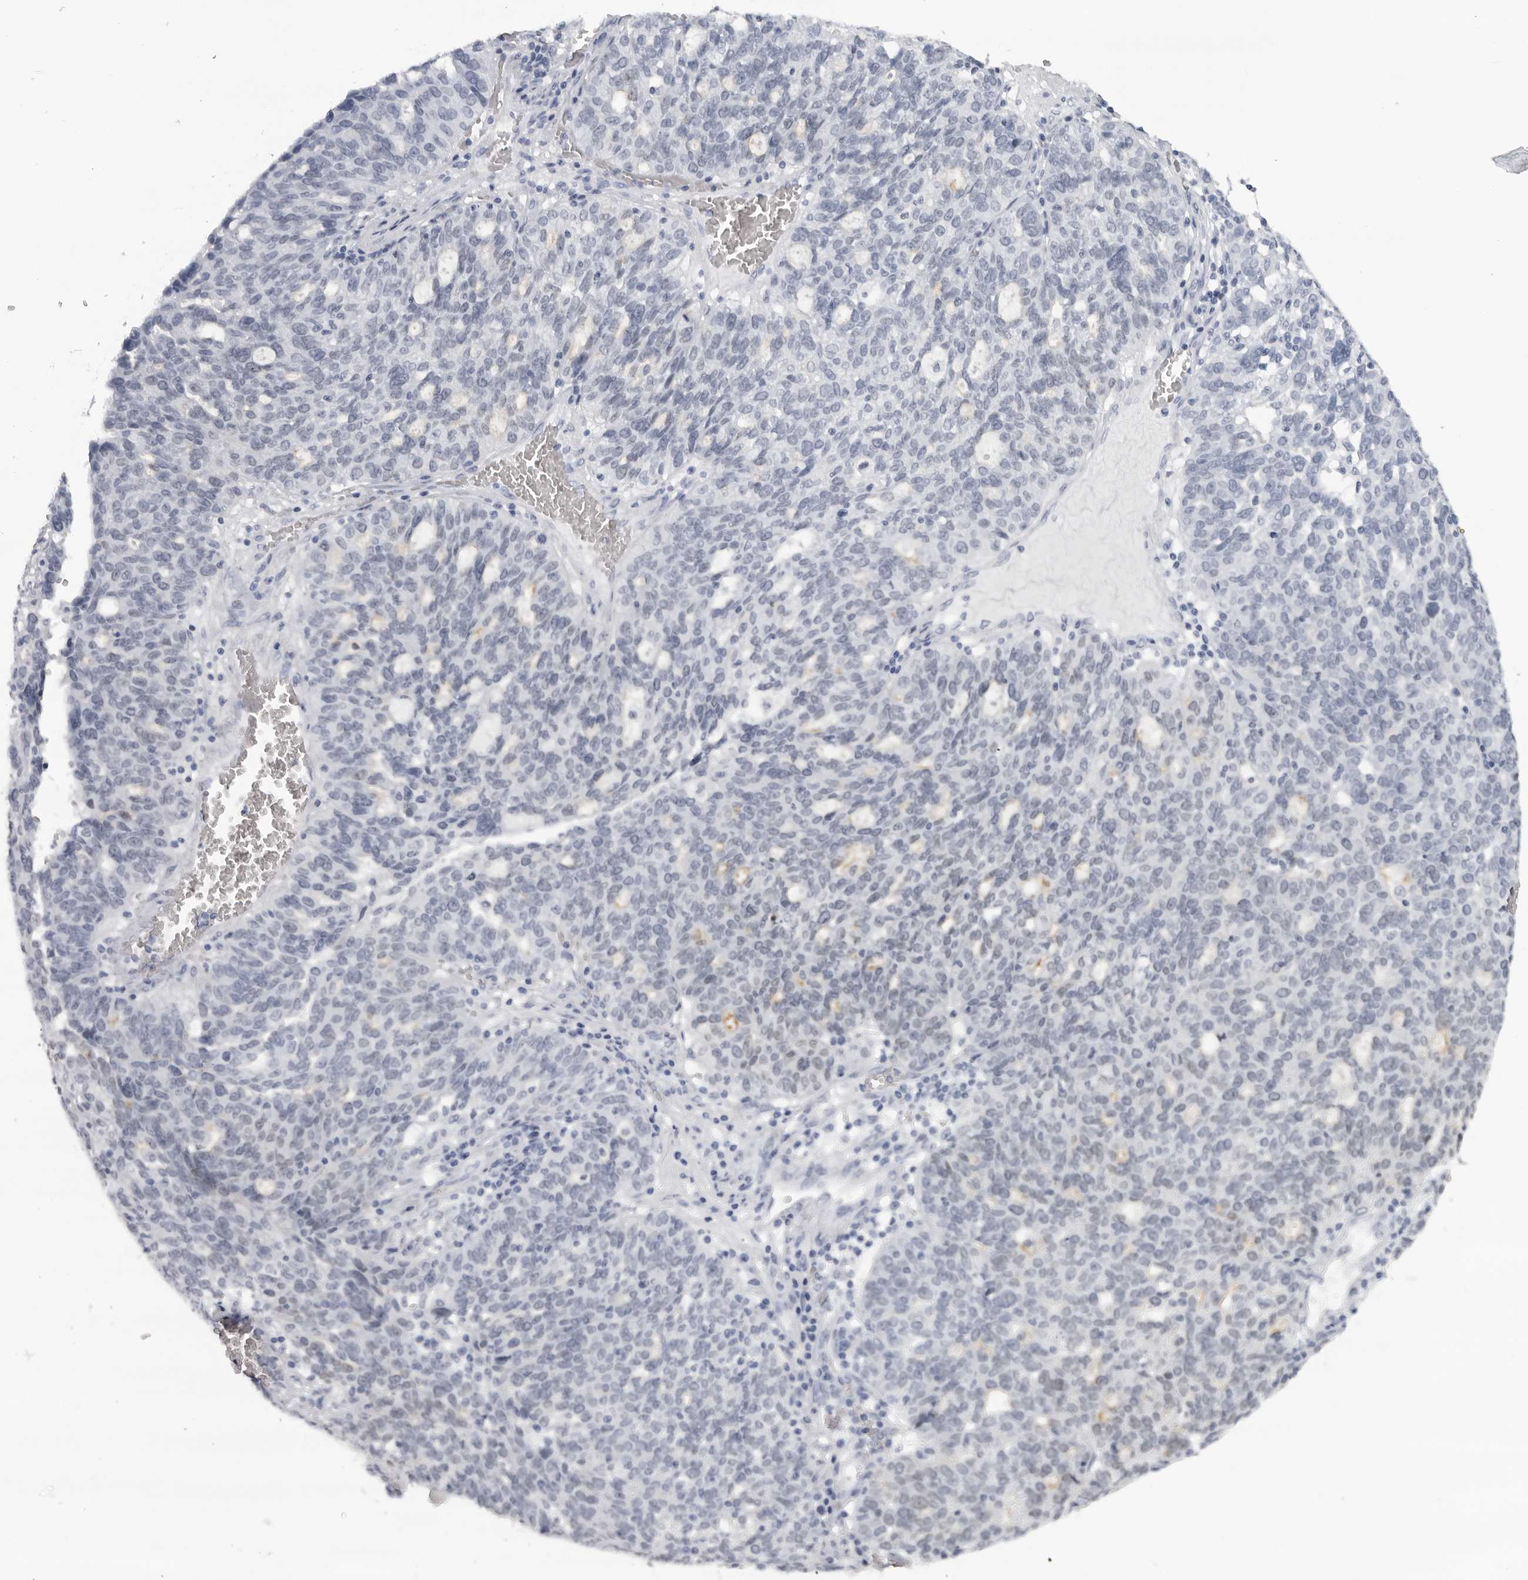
{"staining": {"intensity": "negative", "quantity": "none", "location": "none"}, "tissue": "ovarian cancer", "cell_type": "Tumor cells", "image_type": "cancer", "snomed": [{"axis": "morphology", "description": "Cystadenocarcinoma, serous, NOS"}, {"axis": "topography", "description": "Ovary"}], "caption": "IHC micrograph of neoplastic tissue: ovarian cancer stained with DAB (3,3'-diaminobenzidine) demonstrates no significant protein staining in tumor cells. (Stains: DAB immunohistochemistry with hematoxylin counter stain, Microscopy: brightfield microscopy at high magnification).", "gene": "ESPN", "patient": {"sex": "female", "age": 59}}